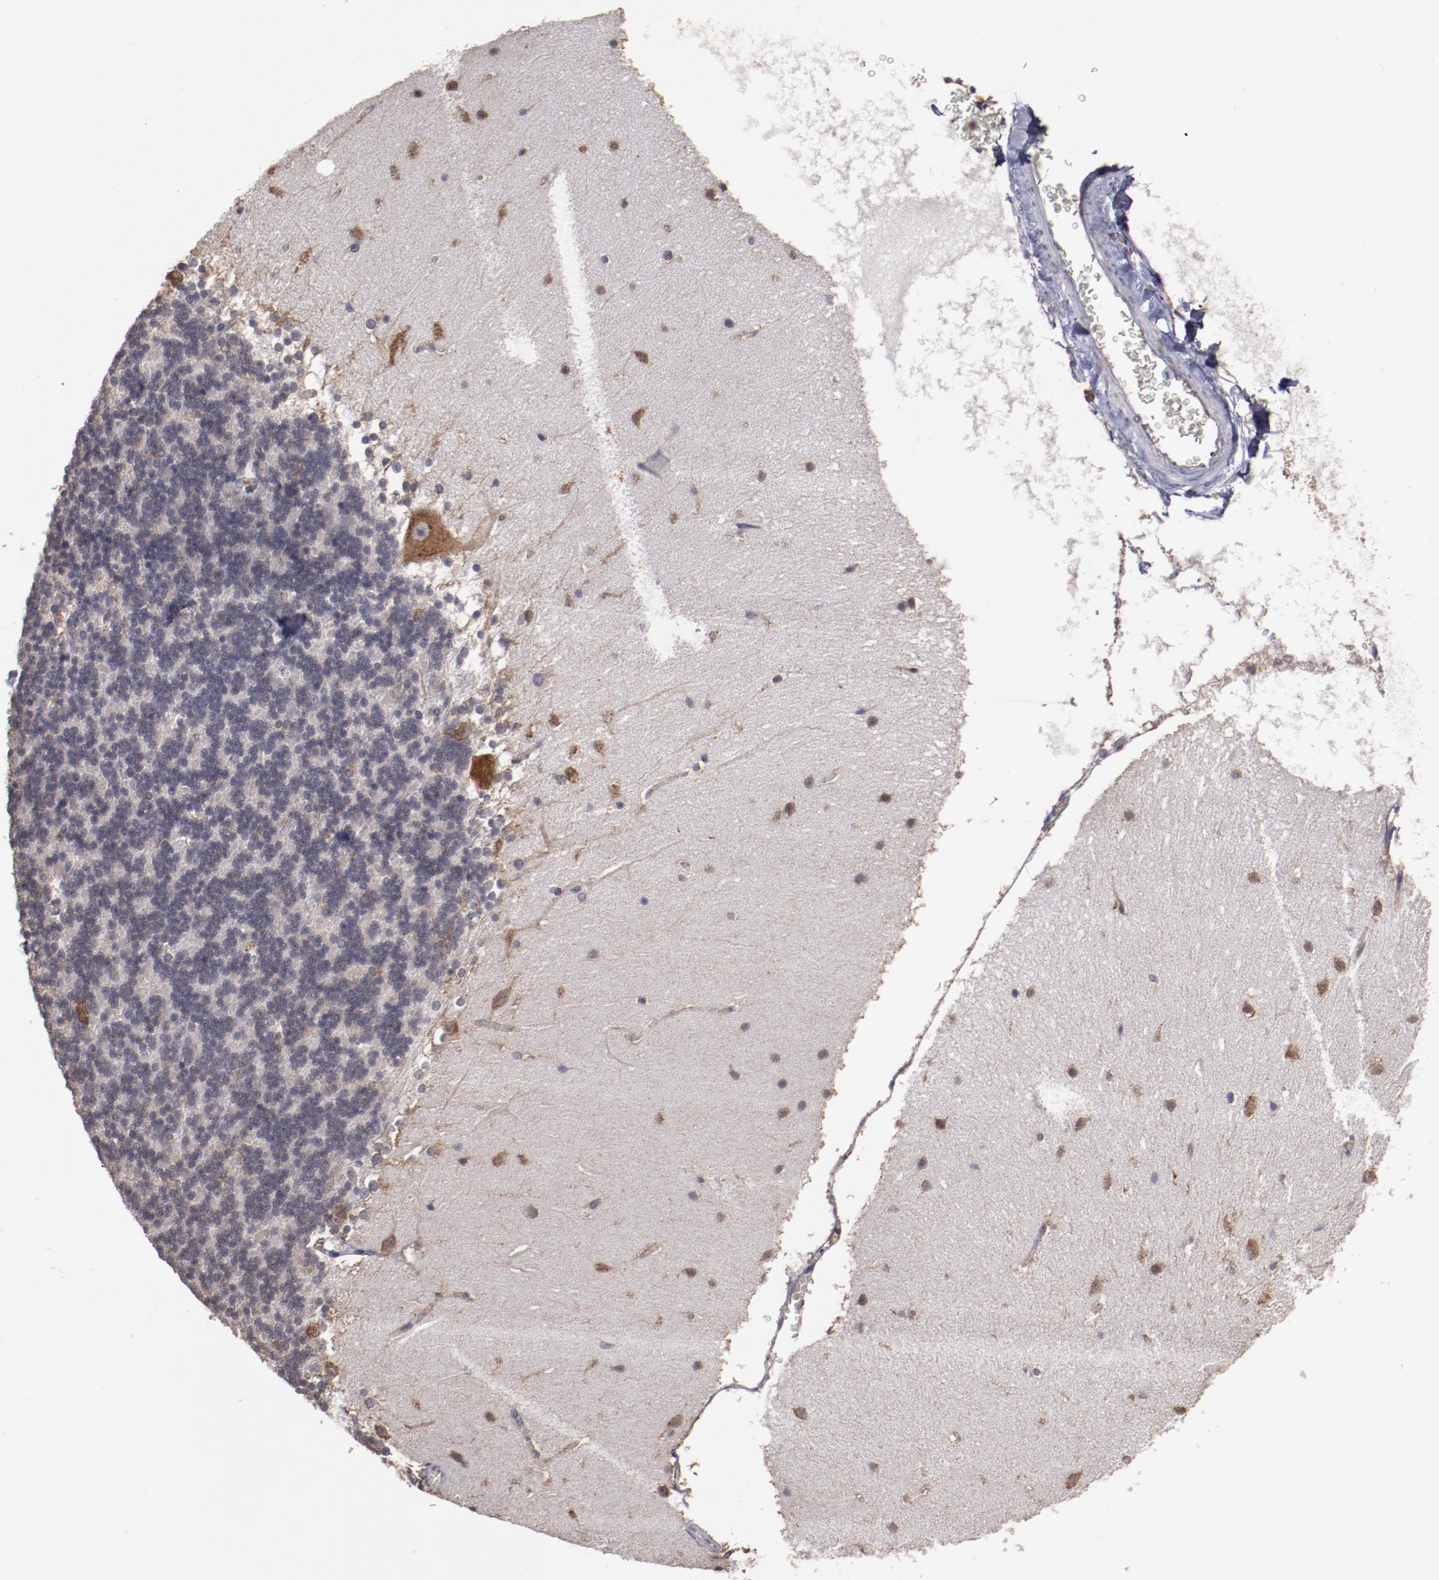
{"staining": {"intensity": "moderate", "quantity": "<25%", "location": "cytoplasmic/membranous"}, "tissue": "cerebellum", "cell_type": "Cells in granular layer", "image_type": "normal", "snomed": [{"axis": "morphology", "description": "Normal tissue, NOS"}, {"axis": "topography", "description": "Cerebellum"}], "caption": "Moderate cytoplasmic/membranous expression for a protein is identified in about <25% of cells in granular layer of normal cerebellum using immunohistochemistry.", "gene": "RPS4X", "patient": {"sex": "female", "age": 19}}